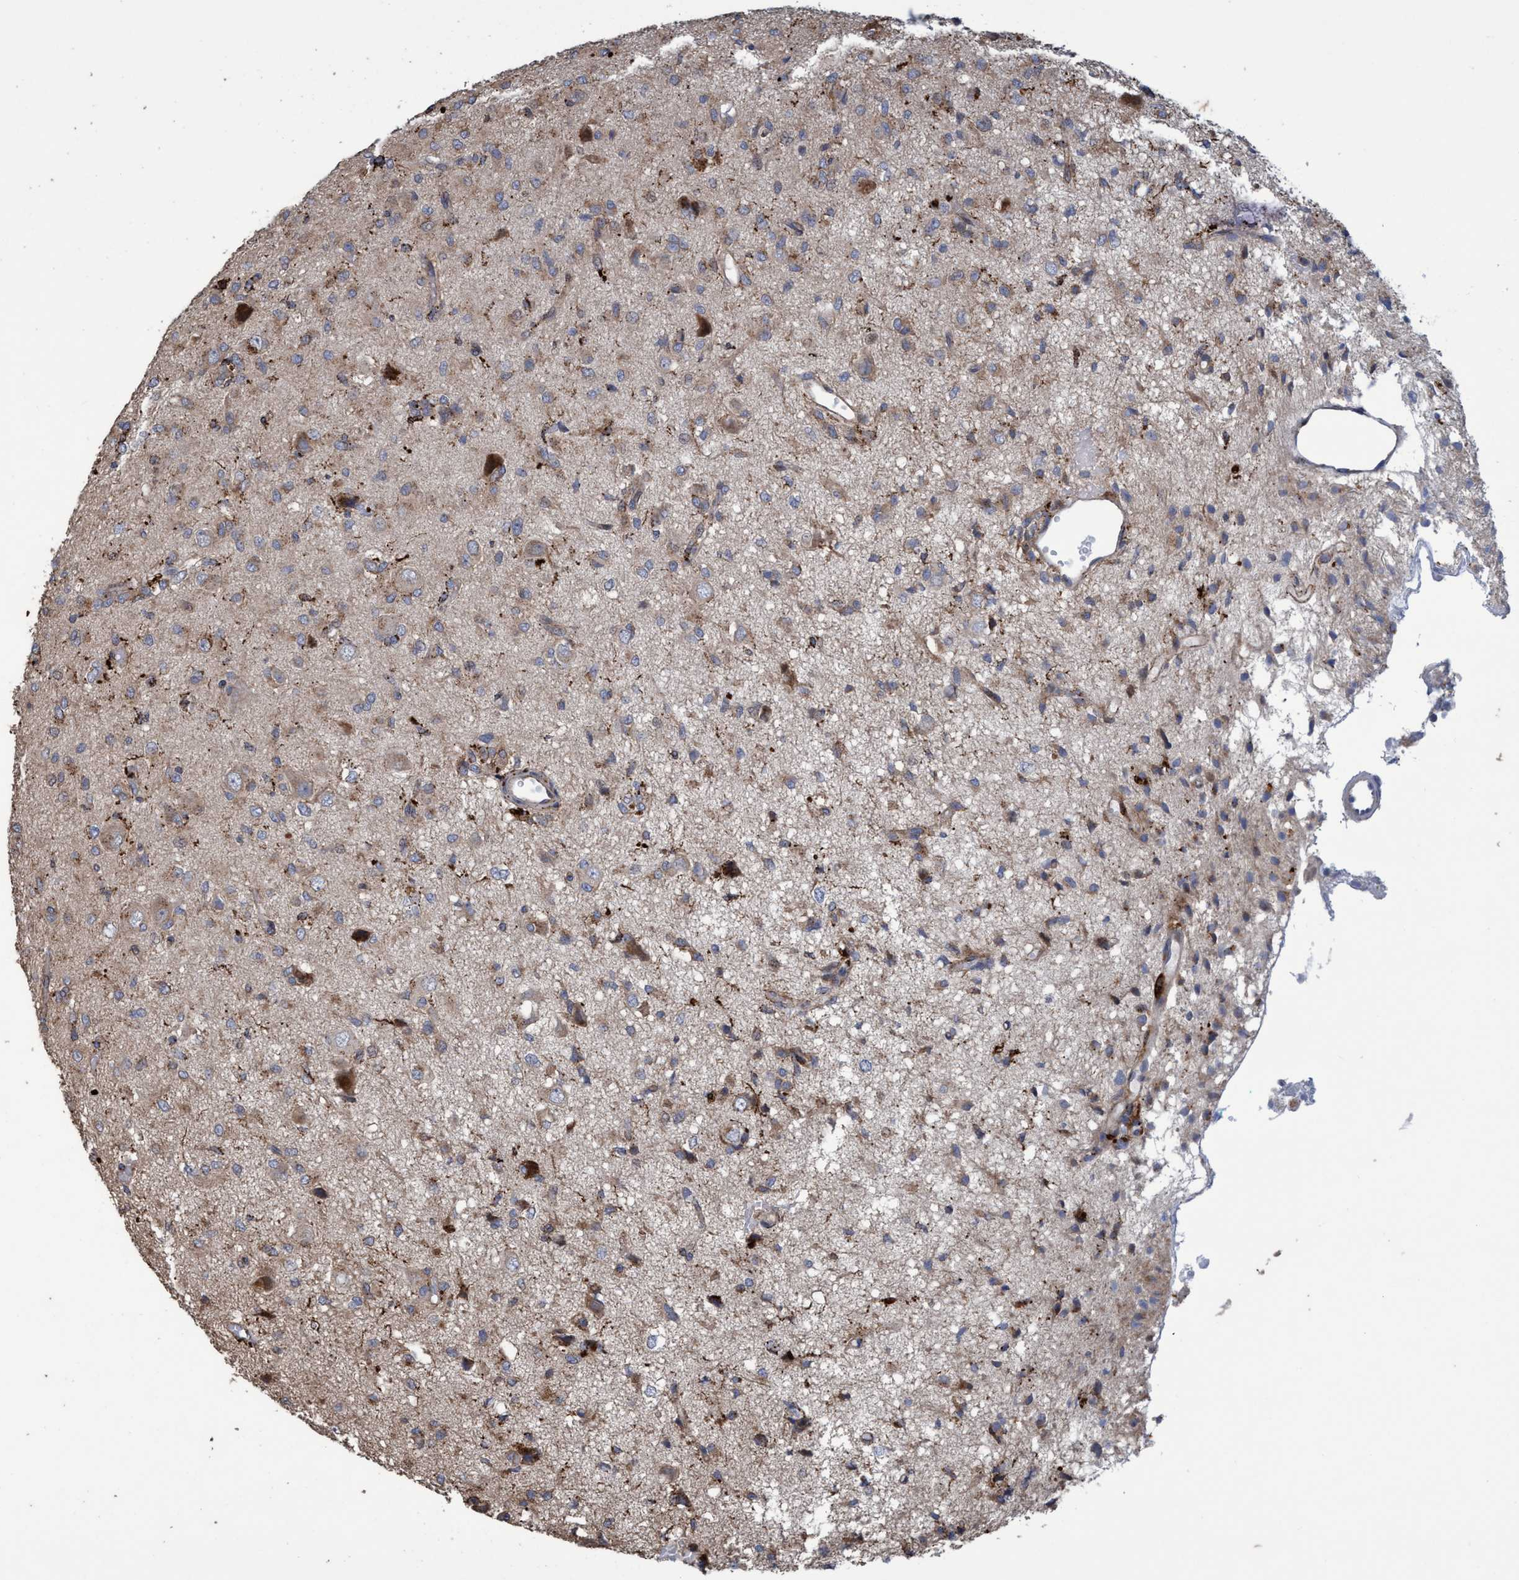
{"staining": {"intensity": "moderate", "quantity": ">75%", "location": "cytoplasmic/membranous"}, "tissue": "glioma", "cell_type": "Tumor cells", "image_type": "cancer", "snomed": [{"axis": "morphology", "description": "Glioma, malignant, High grade"}, {"axis": "topography", "description": "Brain"}], "caption": "The image shows immunohistochemical staining of malignant high-grade glioma. There is moderate cytoplasmic/membranous expression is appreciated in approximately >75% of tumor cells.", "gene": "BBS9", "patient": {"sex": "female", "age": 59}}